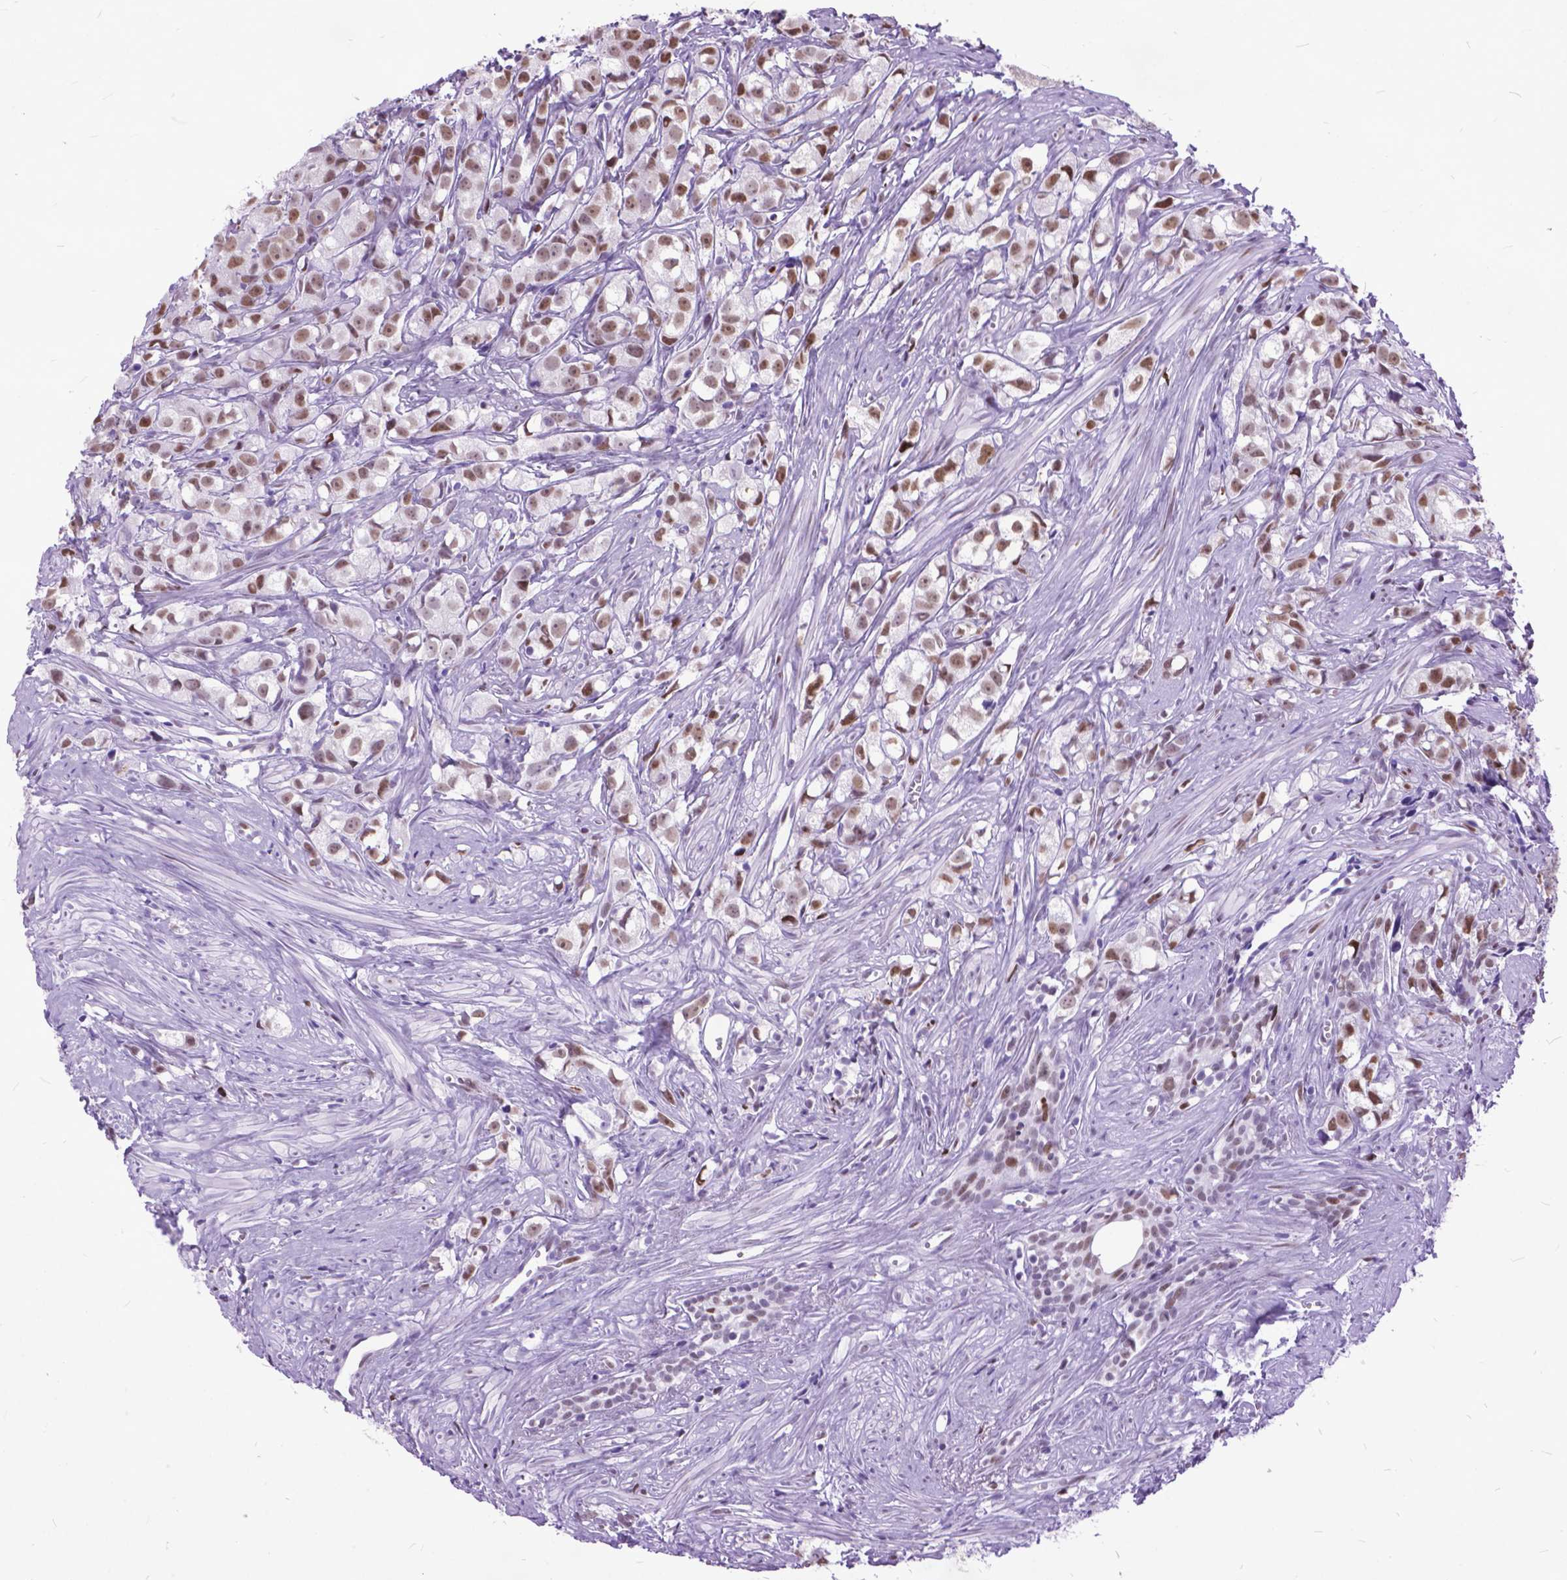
{"staining": {"intensity": "moderate", "quantity": ">75%", "location": "nuclear"}, "tissue": "prostate cancer", "cell_type": "Tumor cells", "image_type": "cancer", "snomed": [{"axis": "morphology", "description": "Adenocarcinoma, High grade"}, {"axis": "topography", "description": "Prostate"}], "caption": "Immunohistochemistry (IHC) histopathology image of neoplastic tissue: human adenocarcinoma (high-grade) (prostate) stained using immunohistochemistry (IHC) reveals medium levels of moderate protein expression localized specifically in the nuclear of tumor cells, appearing as a nuclear brown color.", "gene": "POLE4", "patient": {"sex": "male", "age": 68}}